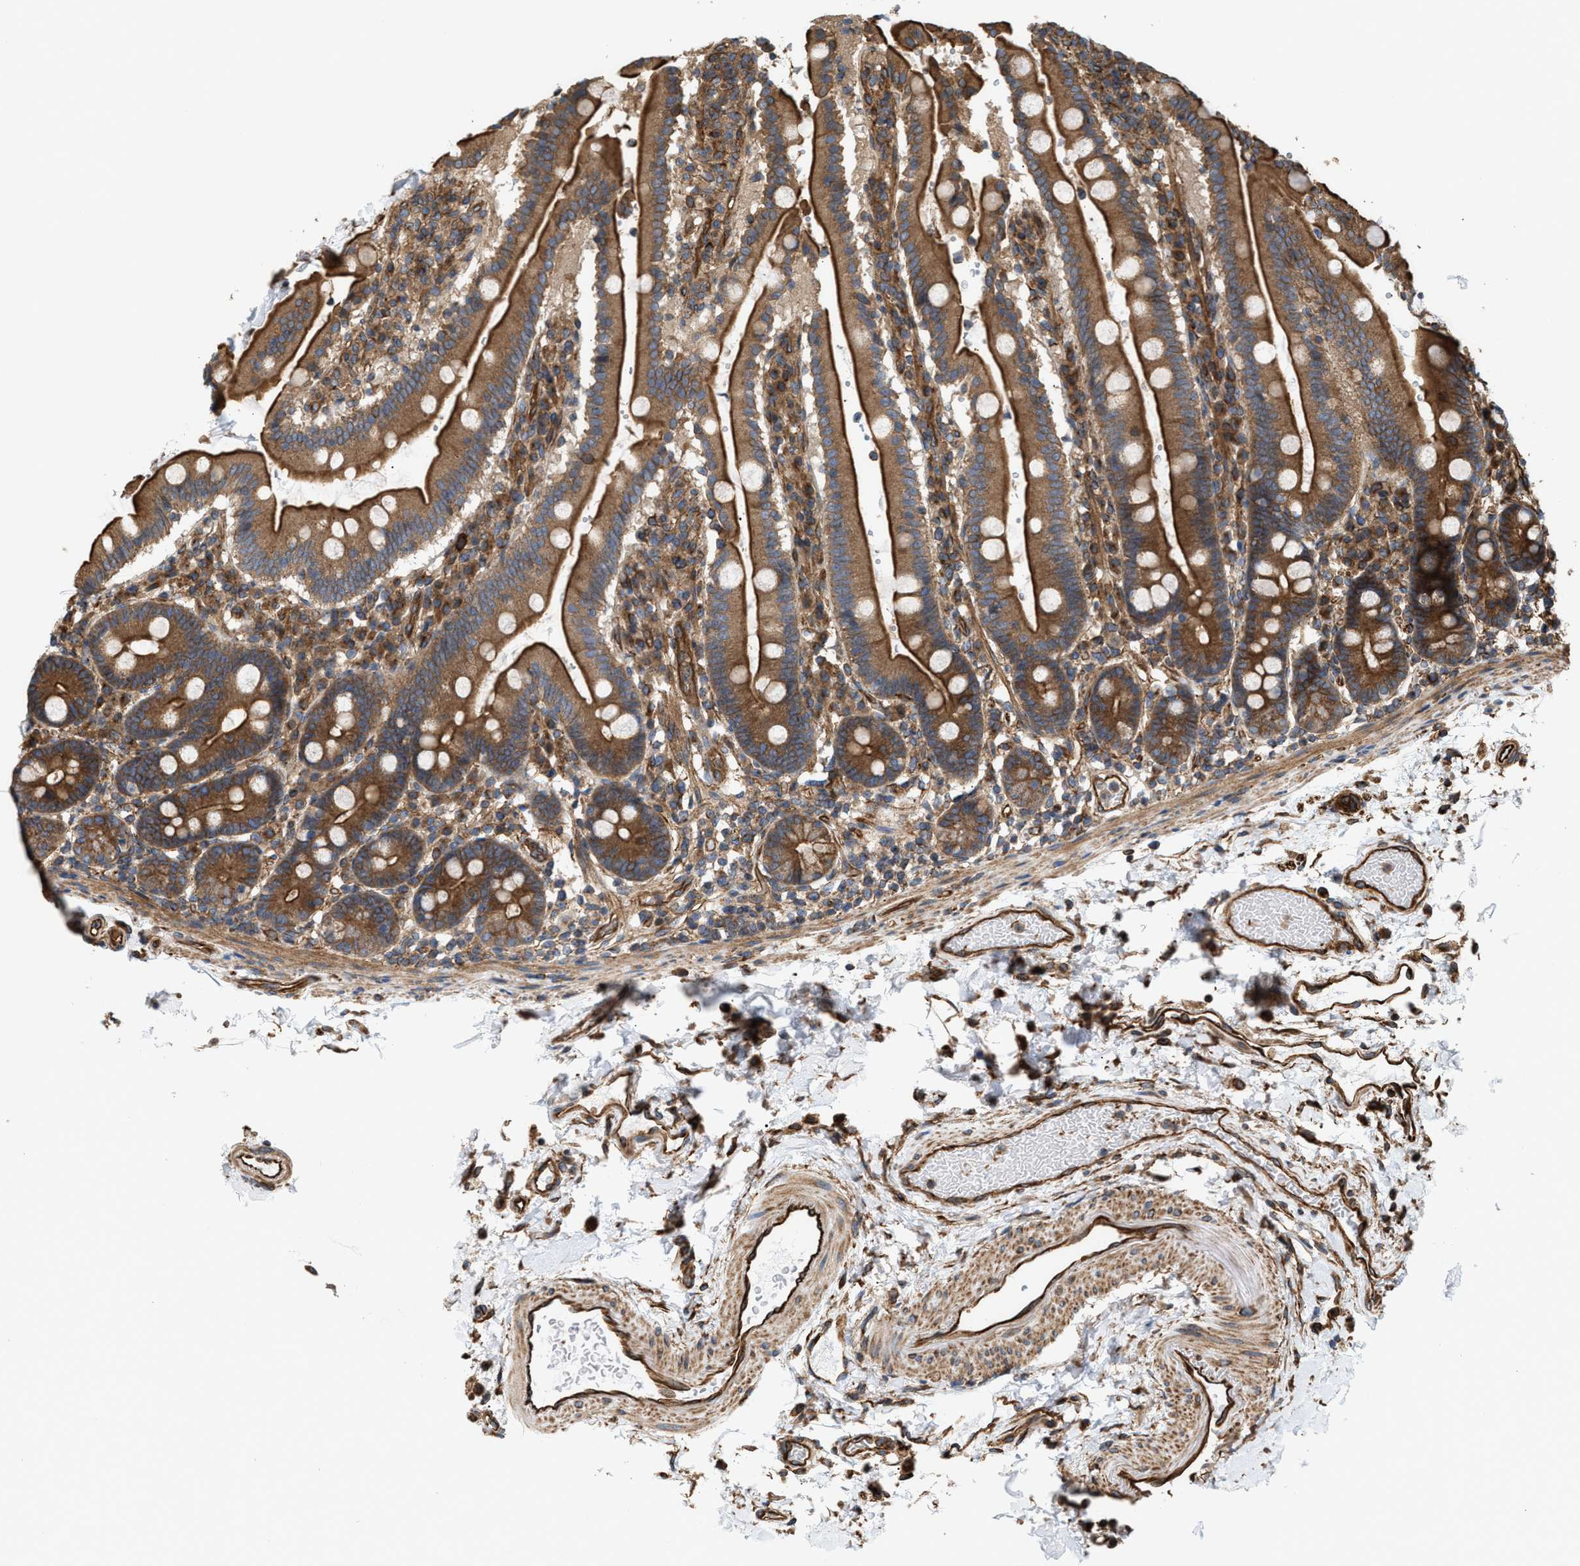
{"staining": {"intensity": "strong", "quantity": ">75%", "location": "cytoplasmic/membranous"}, "tissue": "duodenum", "cell_type": "Glandular cells", "image_type": "normal", "snomed": [{"axis": "morphology", "description": "Normal tissue, NOS"}, {"axis": "topography", "description": "Small intestine, NOS"}], "caption": "Unremarkable duodenum exhibits strong cytoplasmic/membranous positivity in about >75% of glandular cells (Stains: DAB in brown, nuclei in blue, Microscopy: brightfield microscopy at high magnification)..", "gene": "EPS15L1", "patient": {"sex": "female", "age": 71}}